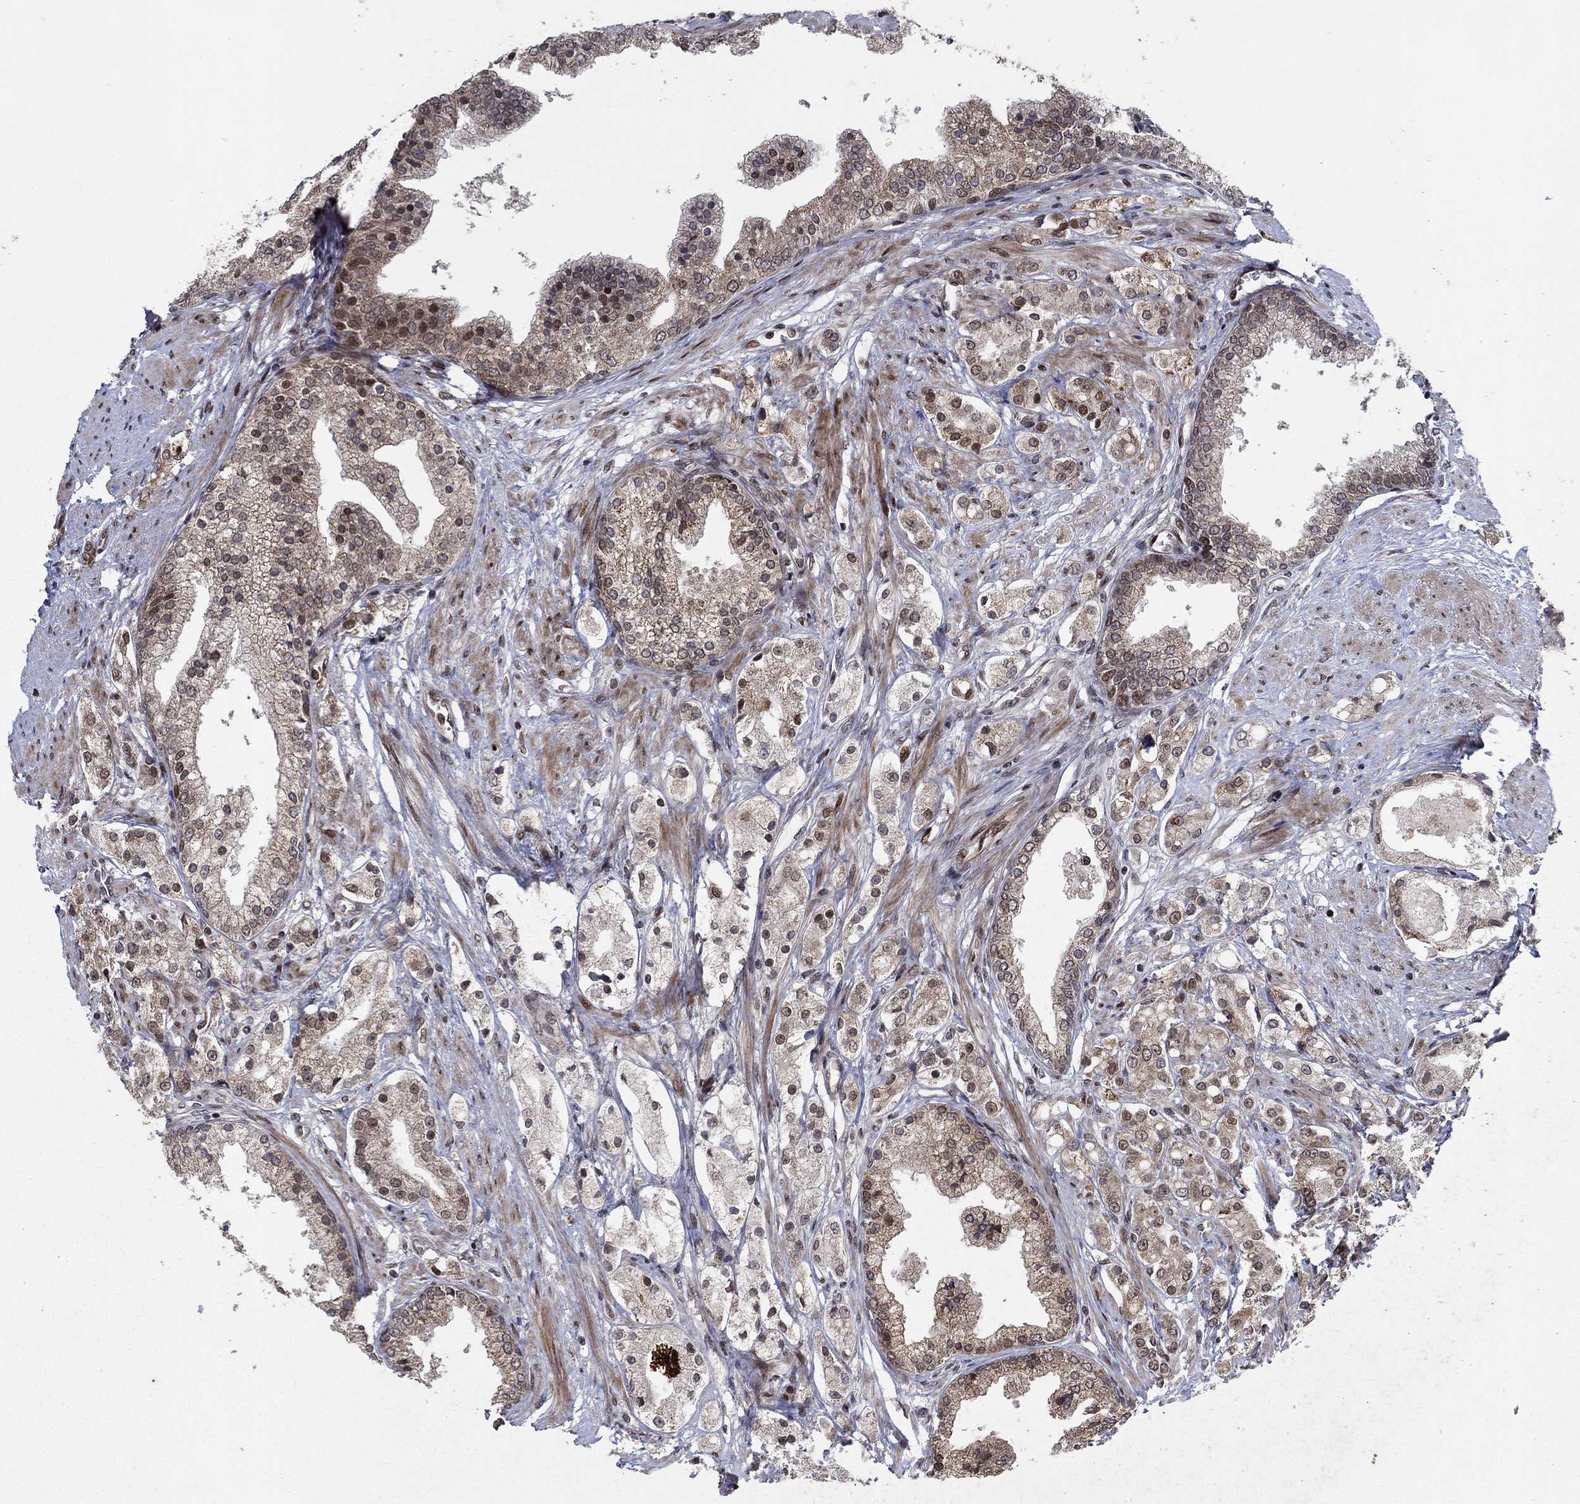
{"staining": {"intensity": "moderate", "quantity": "<25%", "location": "nuclear"}, "tissue": "prostate cancer", "cell_type": "Tumor cells", "image_type": "cancer", "snomed": [{"axis": "morphology", "description": "Adenocarcinoma, NOS"}, {"axis": "topography", "description": "Prostate and seminal vesicle, NOS"}, {"axis": "topography", "description": "Prostate"}], "caption": "Human prostate adenocarcinoma stained for a protein (brown) reveals moderate nuclear positive expression in about <25% of tumor cells.", "gene": "PRICKLE4", "patient": {"sex": "male", "age": 67}}